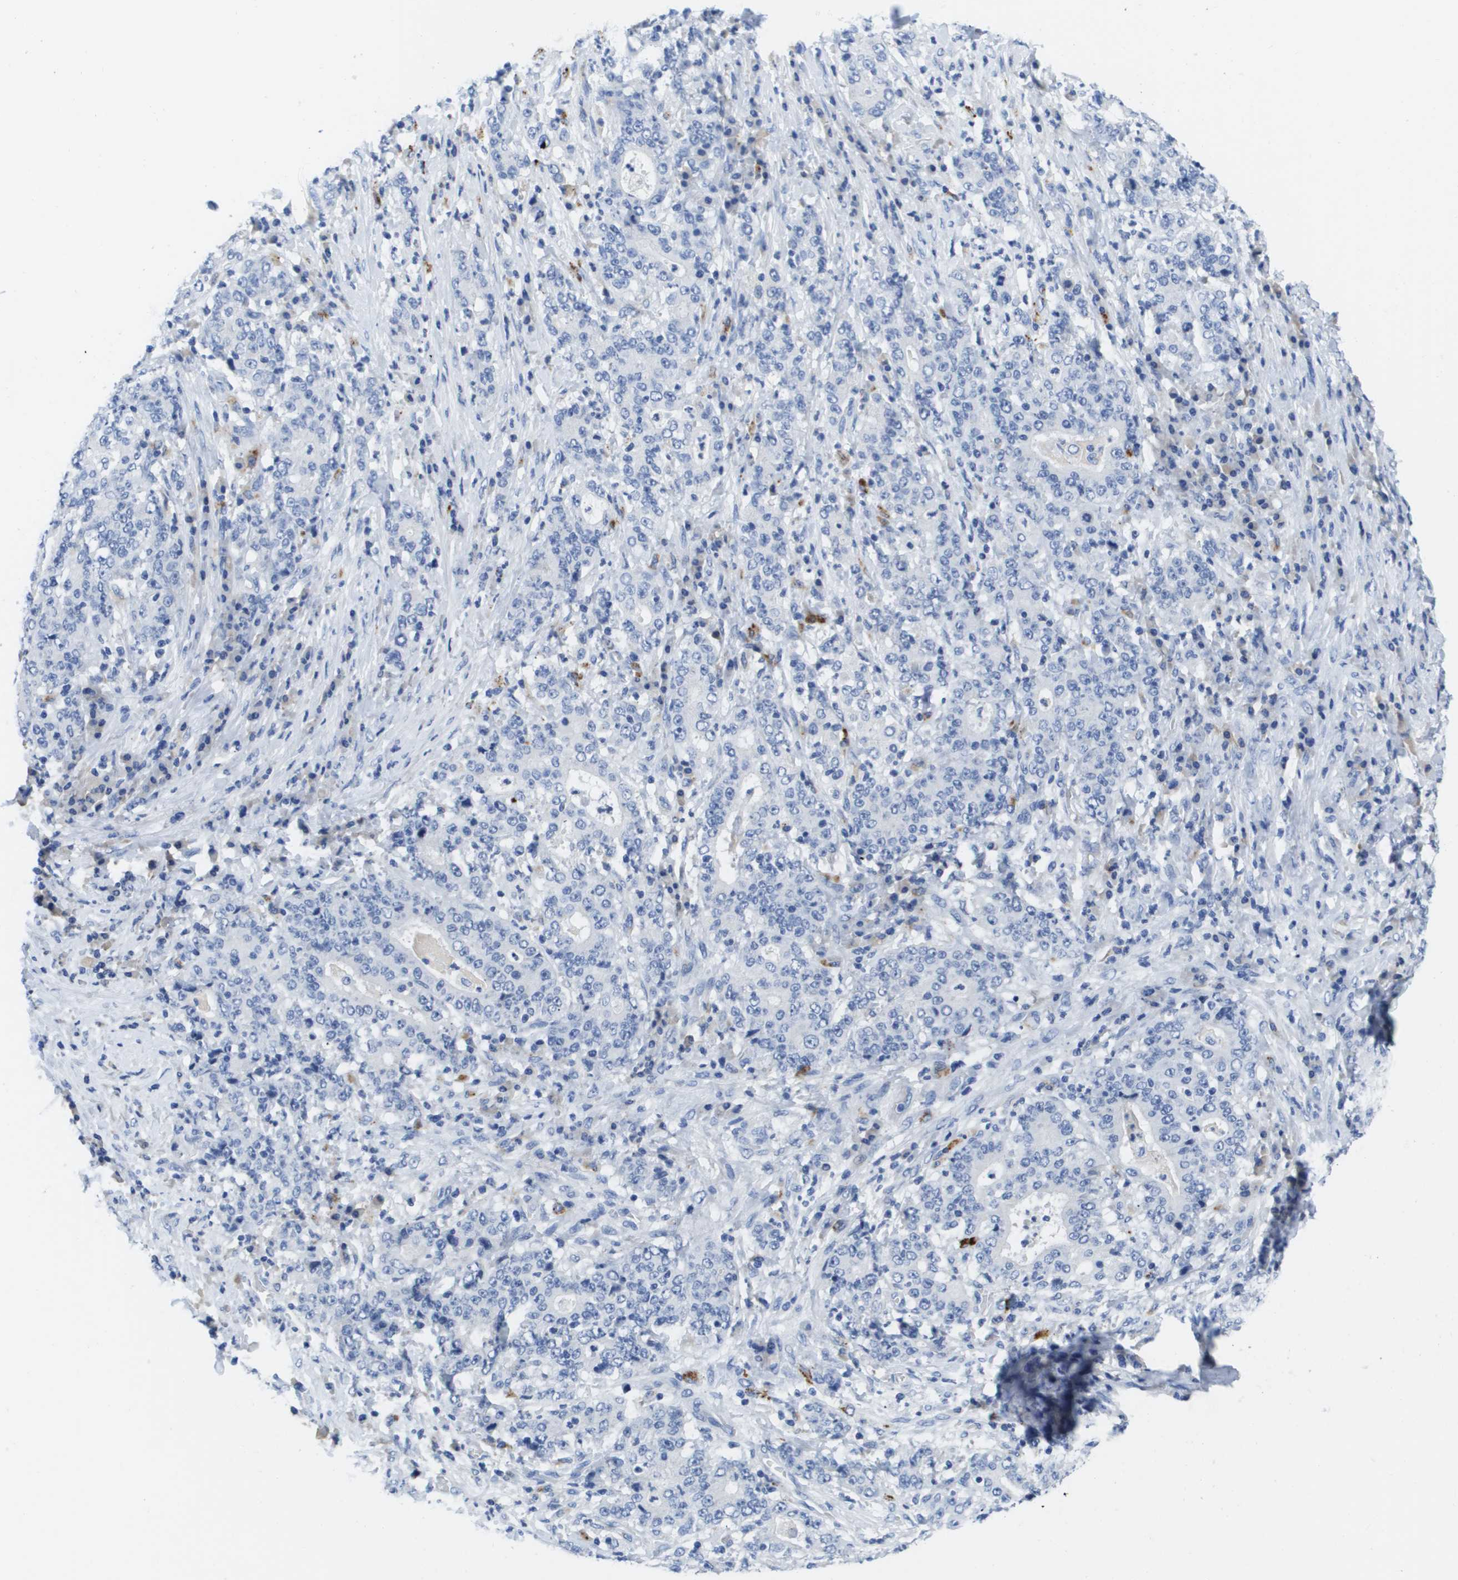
{"staining": {"intensity": "negative", "quantity": "none", "location": "none"}, "tissue": "stomach cancer", "cell_type": "Tumor cells", "image_type": "cancer", "snomed": [{"axis": "morphology", "description": "Normal tissue, NOS"}, {"axis": "morphology", "description": "Adenocarcinoma, NOS"}, {"axis": "topography", "description": "Stomach, upper"}, {"axis": "topography", "description": "Stomach"}], "caption": "Immunohistochemistry (IHC) histopathology image of human stomach cancer stained for a protein (brown), which shows no staining in tumor cells.", "gene": "MS4A1", "patient": {"sex": "male", "age": 59}}